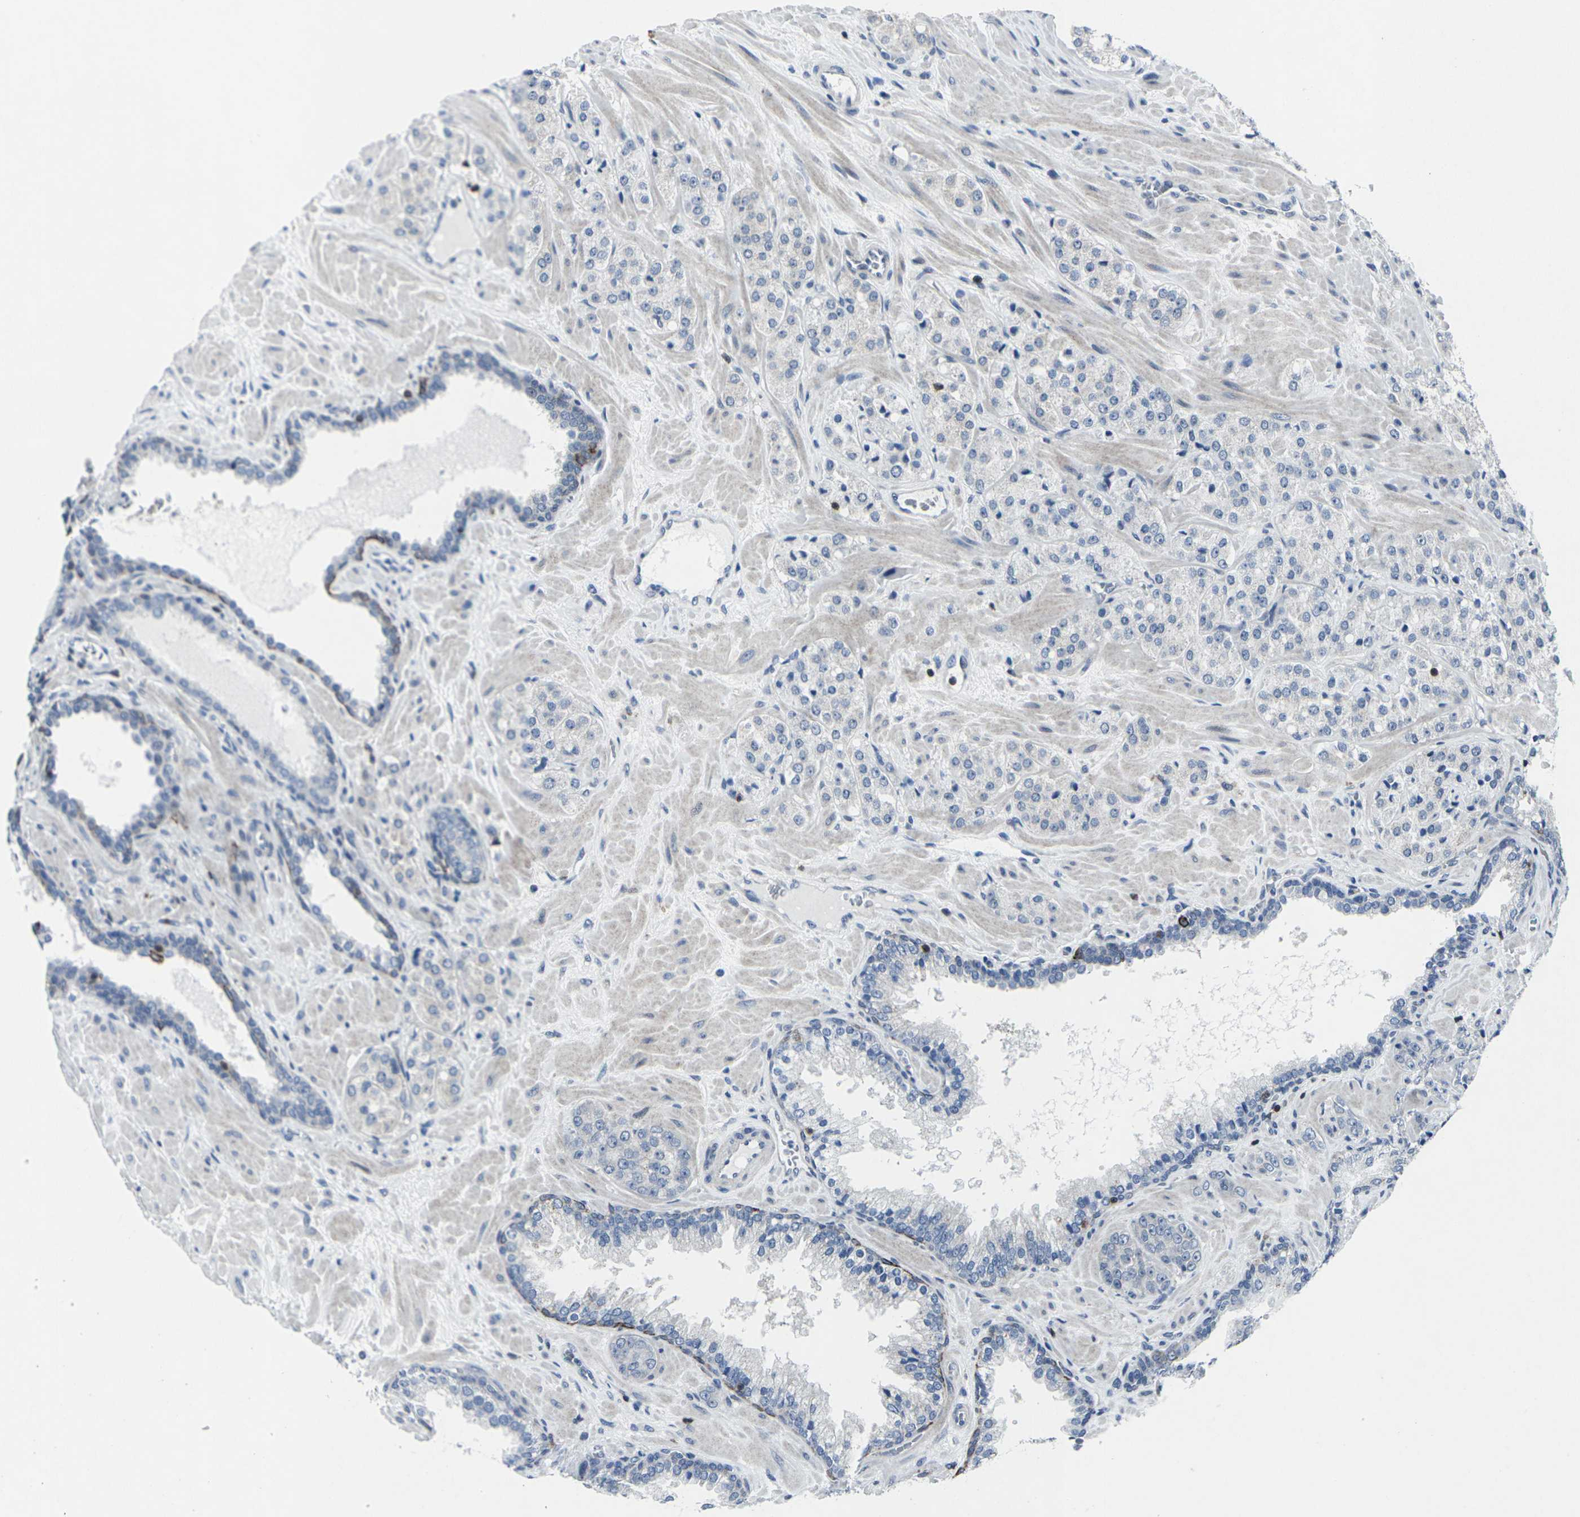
{"staining": {"intensity": "negative", "quantity": "none", "location": "none"}, "tissue": "prostate cancer", "cell_type": "Tumor cells", "image_type": "cancer", "snomed": [{"axis": "morphology", "description": "Adenocarcinoma, High grade"}, {"axis": "topography", "description": "Prostate"}], "caption": "The histopathology image exhibits no significant positivity in tumor cells of prostate cancer.", "gene": "STAT4", "patient": {"sex": "male", "age": 64}}